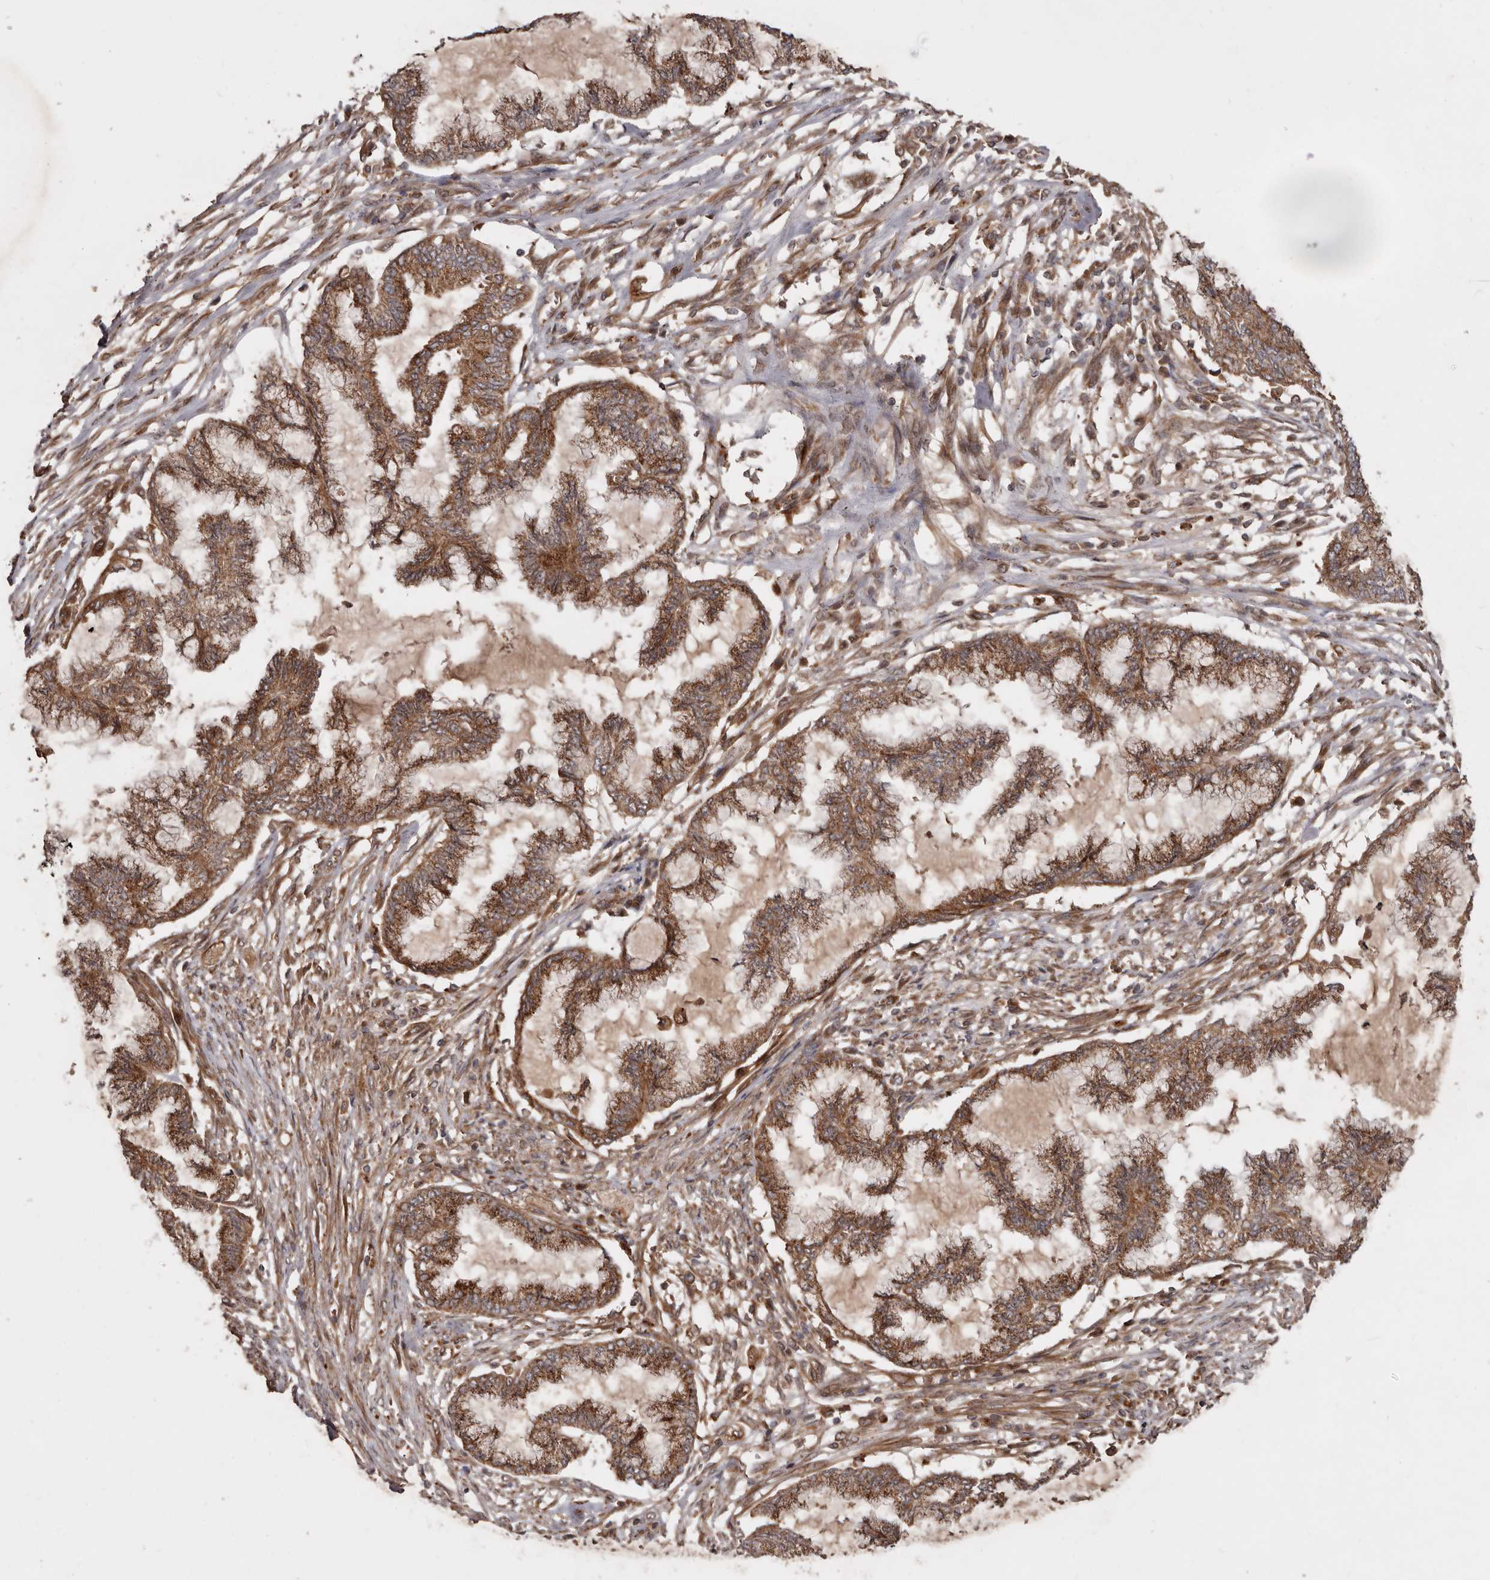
{"staining": {"intensity": "moderate", "quantity": ">75%", "location": "cytoplasmic/membranous"}, "tissue": "endometrial cancer", "cell_type": "Tumor cells", "image_type": "cancer", "snomed": [{"axis": "morphology", "description": "Adenocarcinoma, NOS"}, {"axis": "topography", "description": "Endometrium"}], "caption": "There is medium levels of moderate cytoplasmic/membranous staining in tumor cells of endometrial cancer, as demonstrated by immunohistochemical staining (brown color).", "gene": "STK36", "patient": {"sex": "female", "age": 86}}